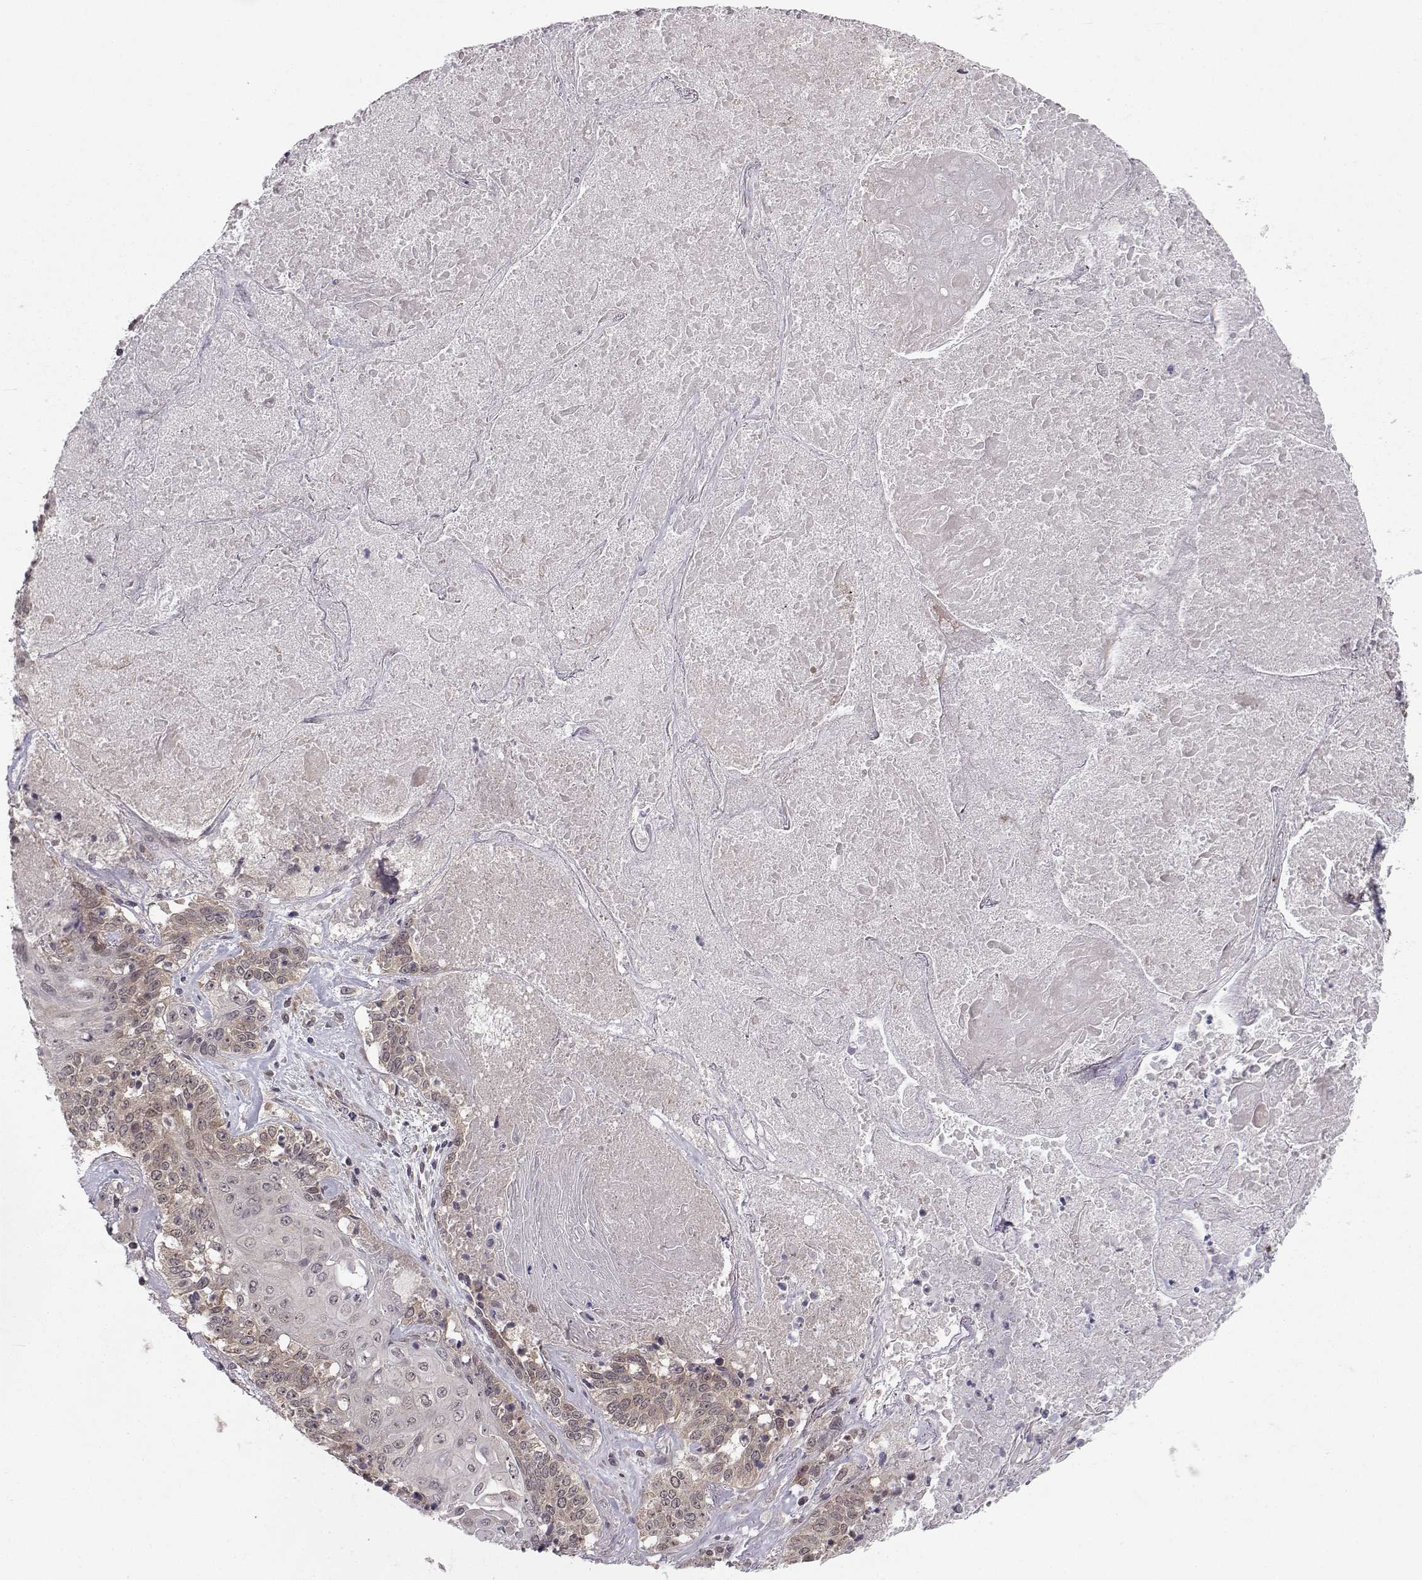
{"staining": {"intensity": "weak", "quantity": ">75%", "location": "cytoplasmic/membranous"}, "tissue": "lung cancer", "cell_type": "Tumor cells", "image_type": "cancer", "snomed": [{"axis": "morphology", "description": "Squamous cell carcinoma, NOS"}, {"axis": "topography", "description": "Lung"}], "caption": "Lung squamous cell carcinoma stained with DAB immunohistochemistry (IHC) displays low levels of weak cytoplasmic/membranous staining in about >75% of tumor cells. (IHC, brightfield microscopy, high magnification).", "gene": "PKN2", "patient": {"sex": "male", "age": 64}}